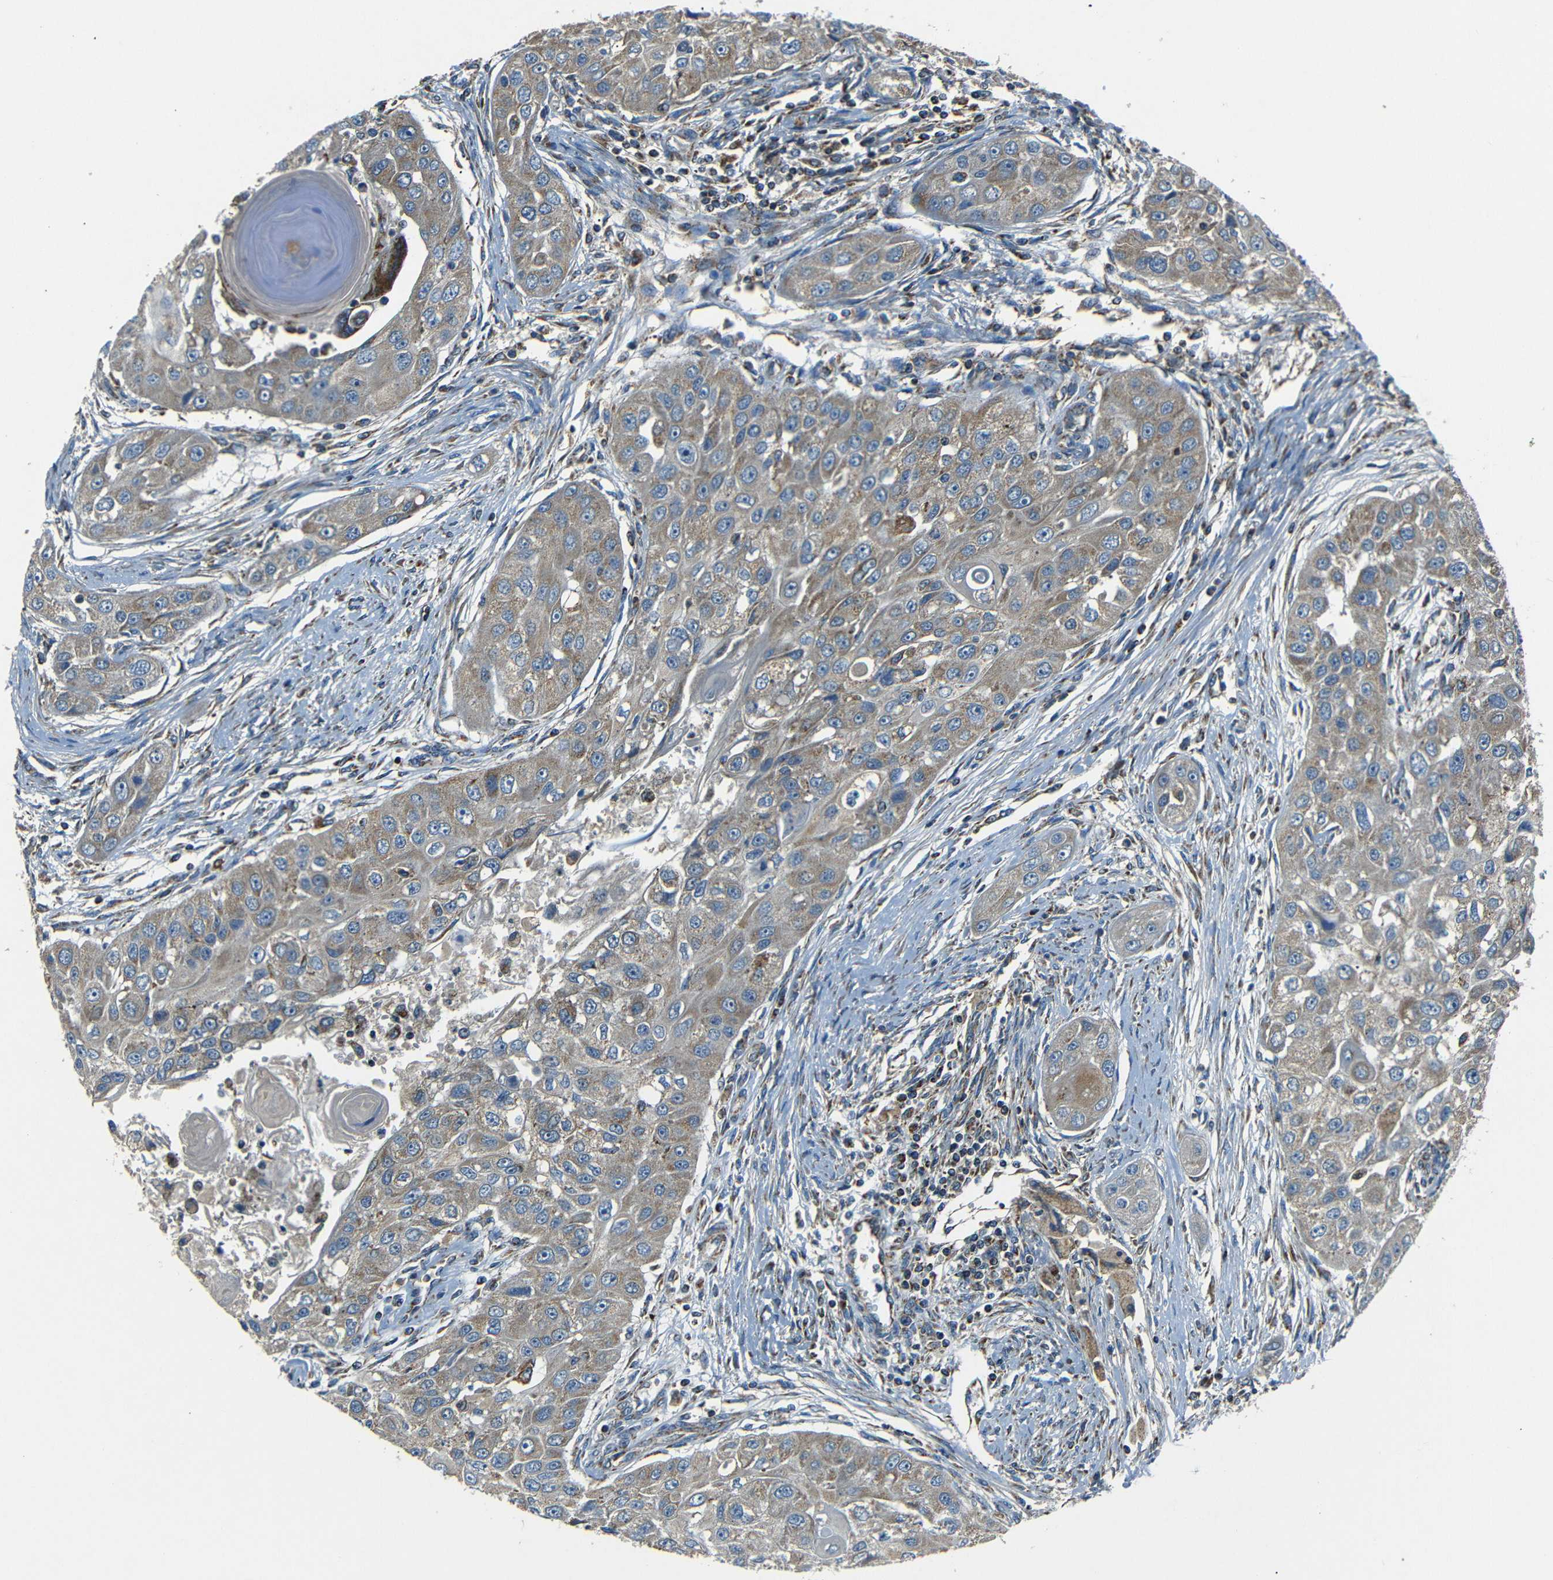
{"staining": {"intensity": "moderate", "quantity": ">75%", "location": "cytoplasmic/membranous"}, "tissue": "head and neck cancer", "cell_type": "Tumor cells", "image_type": "cancer", "snomed": [{"axis": "morphology", "description": "Normal tissue, NOS"}, {"axis": "morphology", "description": "Squamous cell carcinoma, NOS"}, {"axis": "topography", "description": "Skeletal muscle"}, {"axis": "topography", "description": "Head-Neck"}], "caption": "About >75% of tumor cells in human head and neck squamous cell carcinoma exhibit moderate cytoplasmic/membranous protein positivity as visualized by brown immunohistochemical staining.", "gene": "NETO2", "patient": {"sex": "male", "age": 51}}